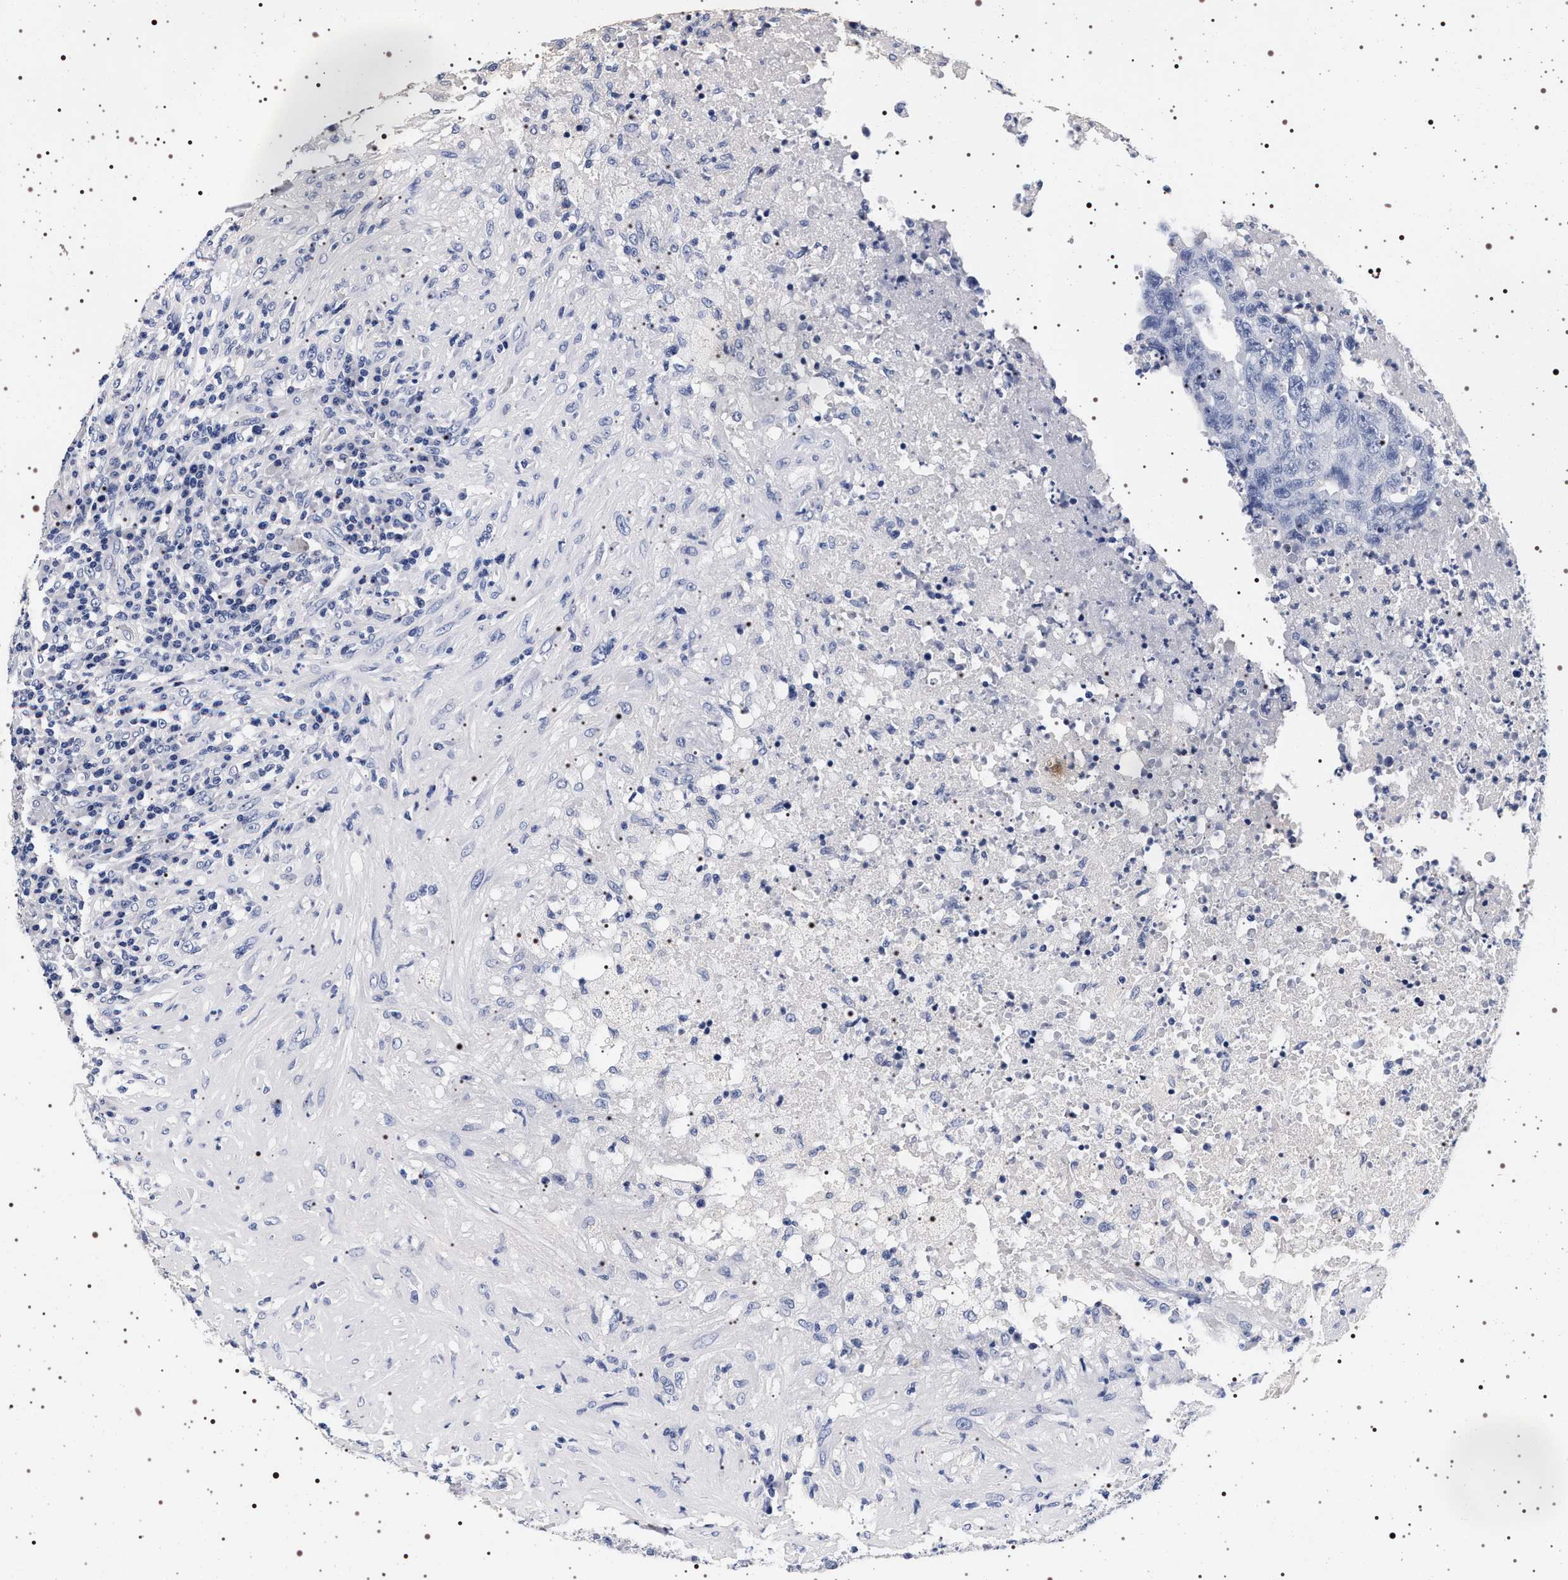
{"staining": {"intensity": "negative", "quantity": "none", "location": "none"}, "tissue": "testis cancer", "cell_type": "Tumor cells", "image_type": "cancer", "snomed": [{"axis": "morphology", "description": "Necrosis, NOS"}, {"axis": "morphology", "description": "Carcinoma, Embryonal, NOS"}, {"axis": "topography", "description": "Testis"}], "caption": "Histopathology image shows no protein staining in tumor cells of testis cancer (embryonal carcinoma) tissue.", "gene": "MAPK10", "patient": {"sex": "male", "age": 19}}